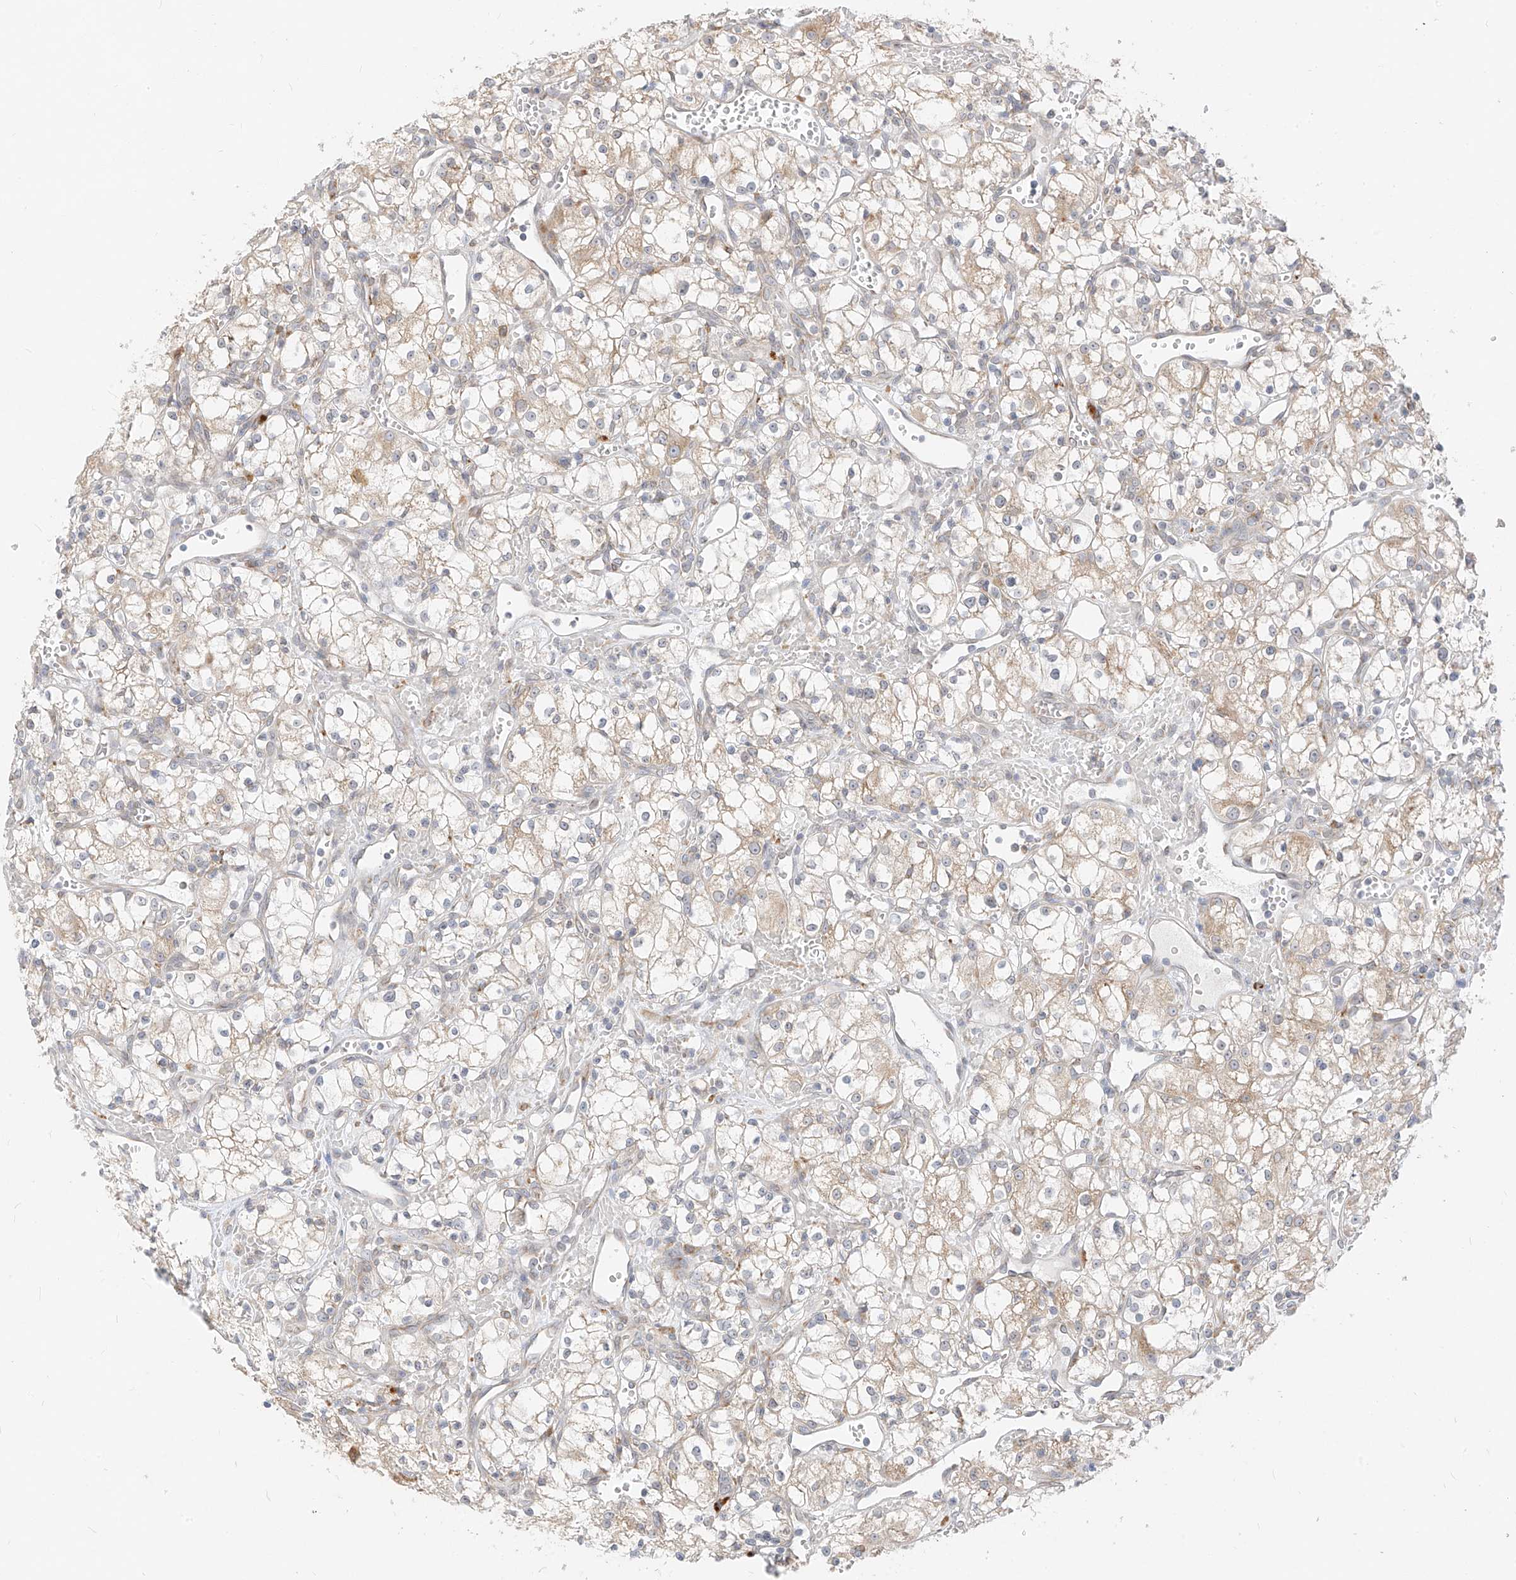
{"staining": {"intensity": "moderate", "quantity": "<25%", "location": "cytoplasmic/membranous"}, "tissue": "renal cancer", "cell_type": "Tumor cells", "image_type": "cancer", "snomed": [{"axis": "morphology", "description": "Adenocarcinoma, NOS"}, {"axis": "topography", "description": "Kidney"}], "caption": "This micrograph demonstrates renal adenocarcinoma stained with immunohistochemistry to label a protein in brown. The cytoplasmic/membranous of tumor cells show moderate positivity for the protein. Nuclei are counter-stained blue.", "gene": "STT3A", "patient": {"sex": "male", "age": 59}}